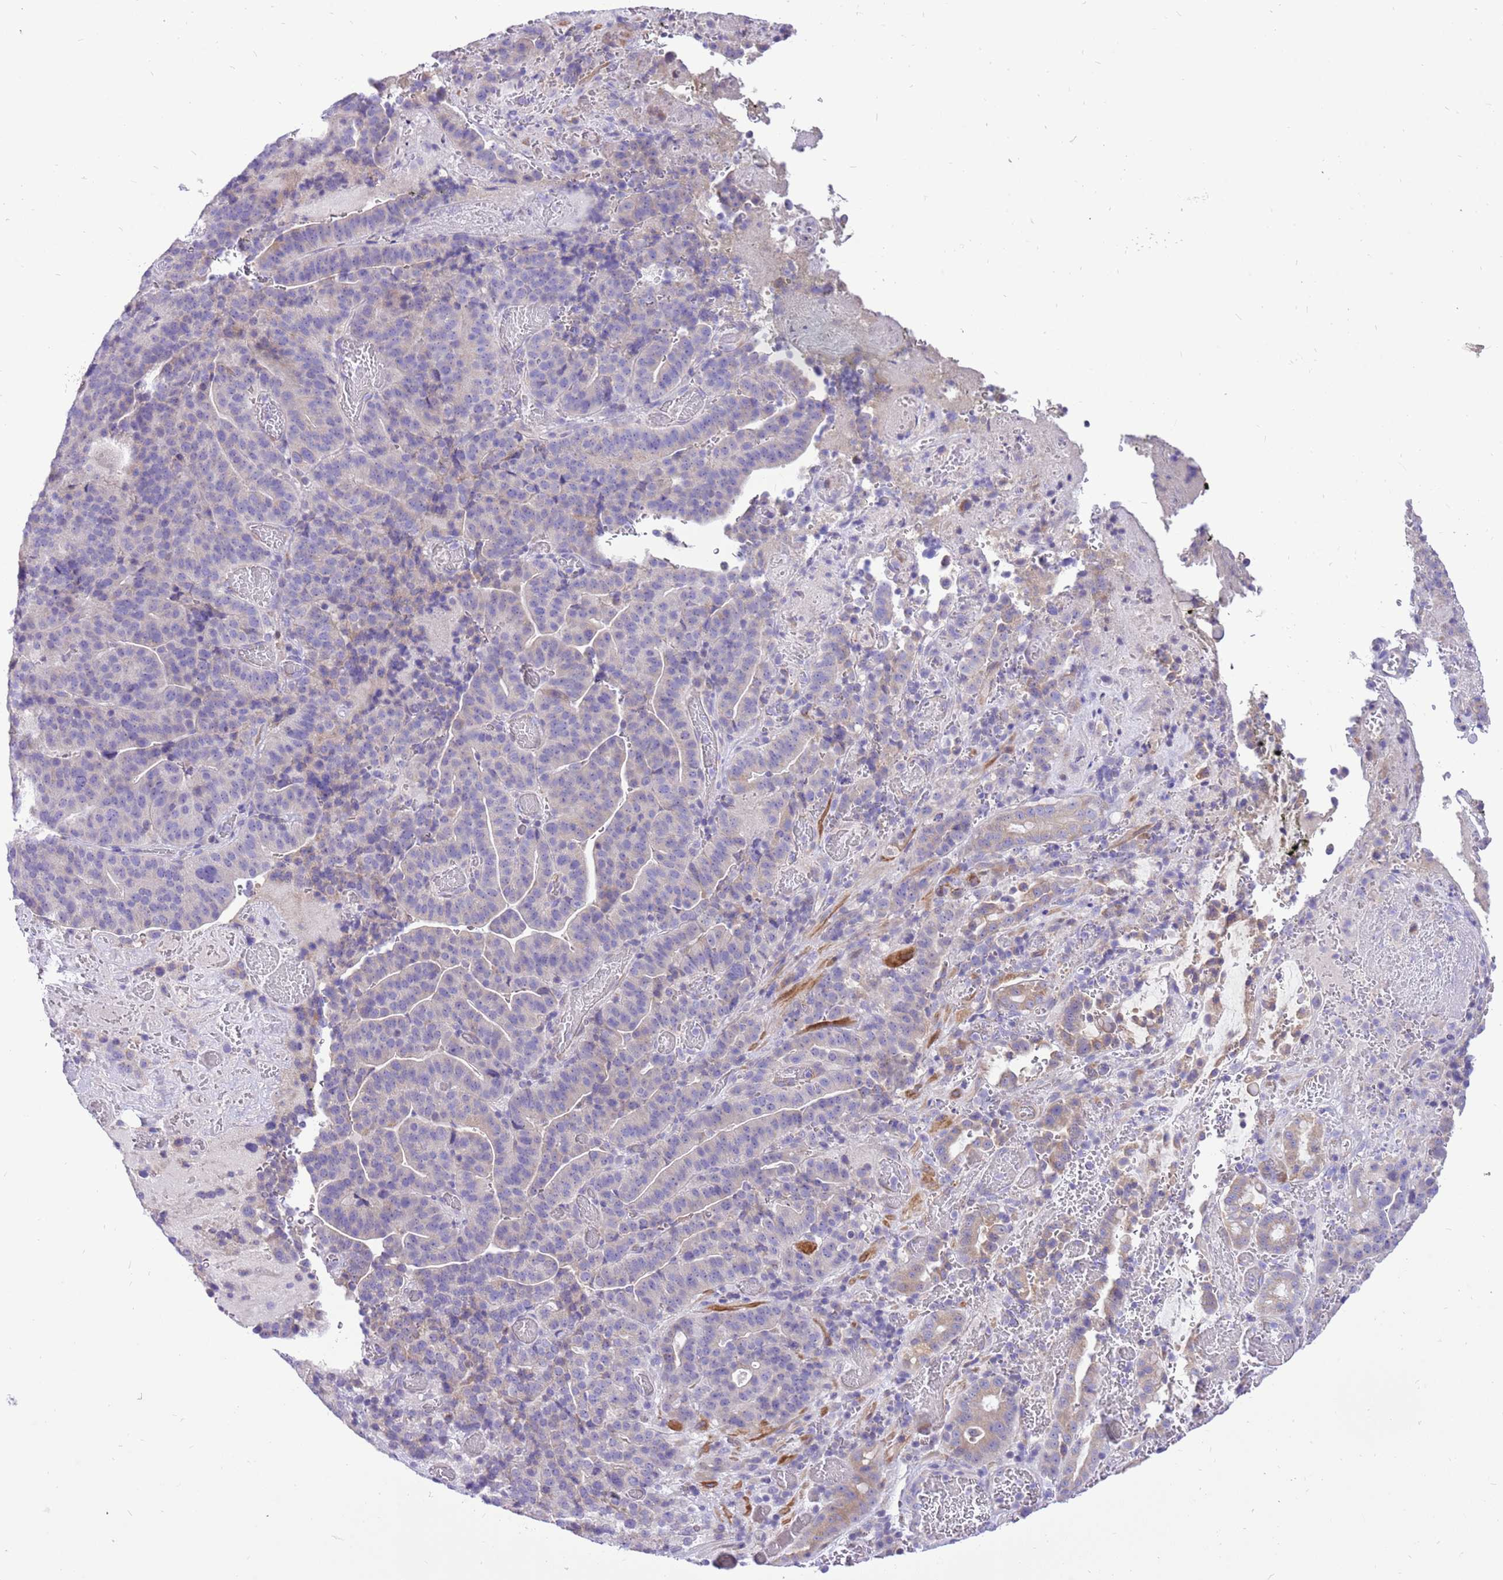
{"staining": {"intensity": "negative", "quantity": "none", "location": "none"}, "tissue": "stomach cancer", "cell_type": "Tumor cells", "image_type": "cancer", "snomed": [{"axis": "morphology", "description": "Adenocarcinoma, NOS"}, {"axis": "topography", "description": "Stomach"}], "caption": "Immunohistochemical staining of human stomach cancer (adenocarcinoma) displays no significant positivity in tumor cells.", "gene": "GLCE", "patient": {"sex": "male", "age": 48}}